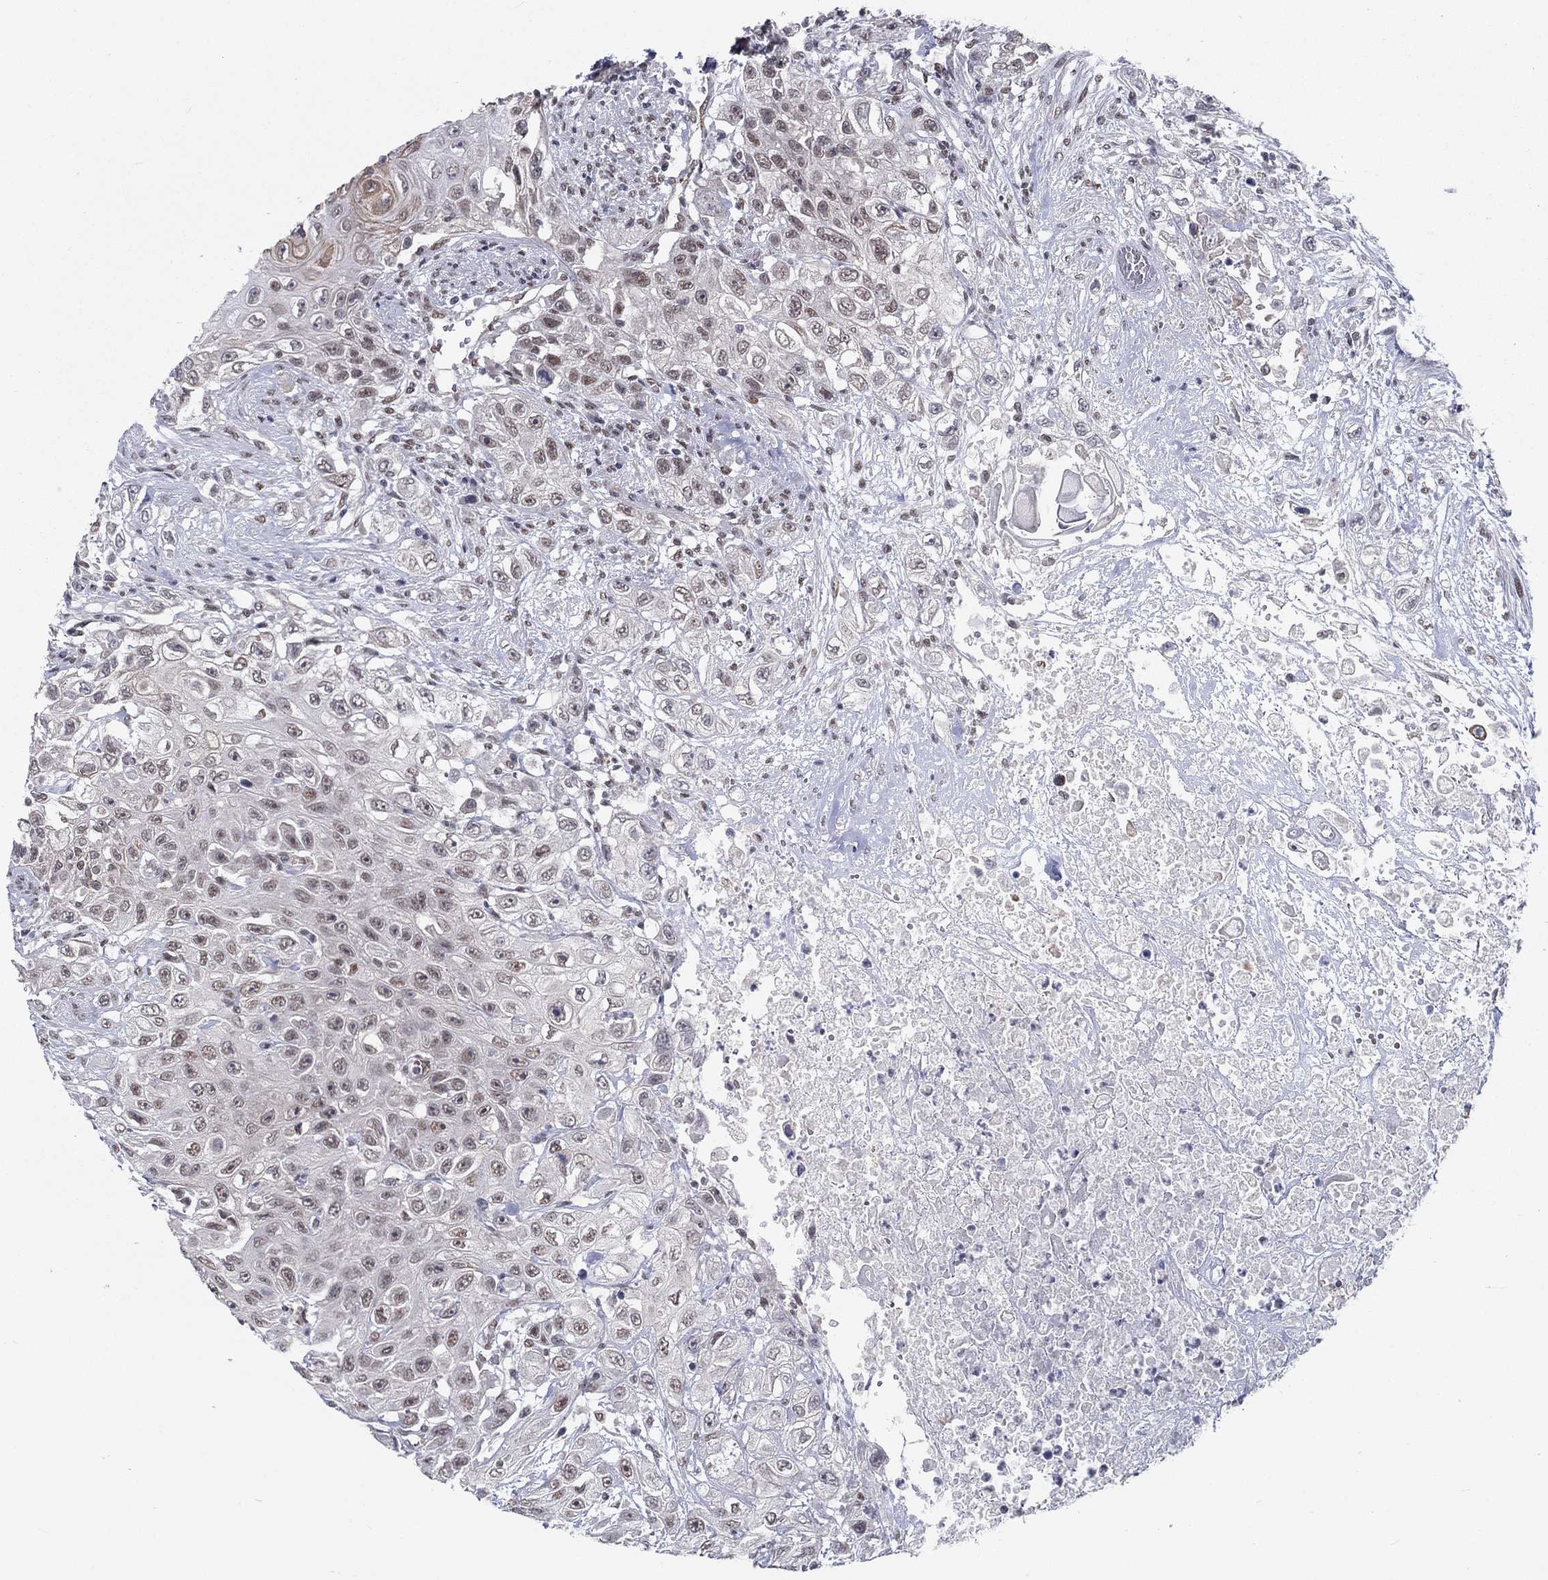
{"staining": {"intensity": "weak", "quantity": "<25%", "location": "nuclear"}, "tissue": "urothelial cancer", "cell_type": "Tumor cells", "image_type": "cancer", "snomed": [{"axis": "morphology", "description": "Urothelial carcinoma, High grade"}, {"axis": "topography", "description": "Urinary bladder"}], "caption": "A photomicrograph of urothelial carcinoma (high-grade) stained for a protein reveals no brown staining in tumor cells.", "gene": "ZBED1", "patient": {"sex": "female", "age": 56}}